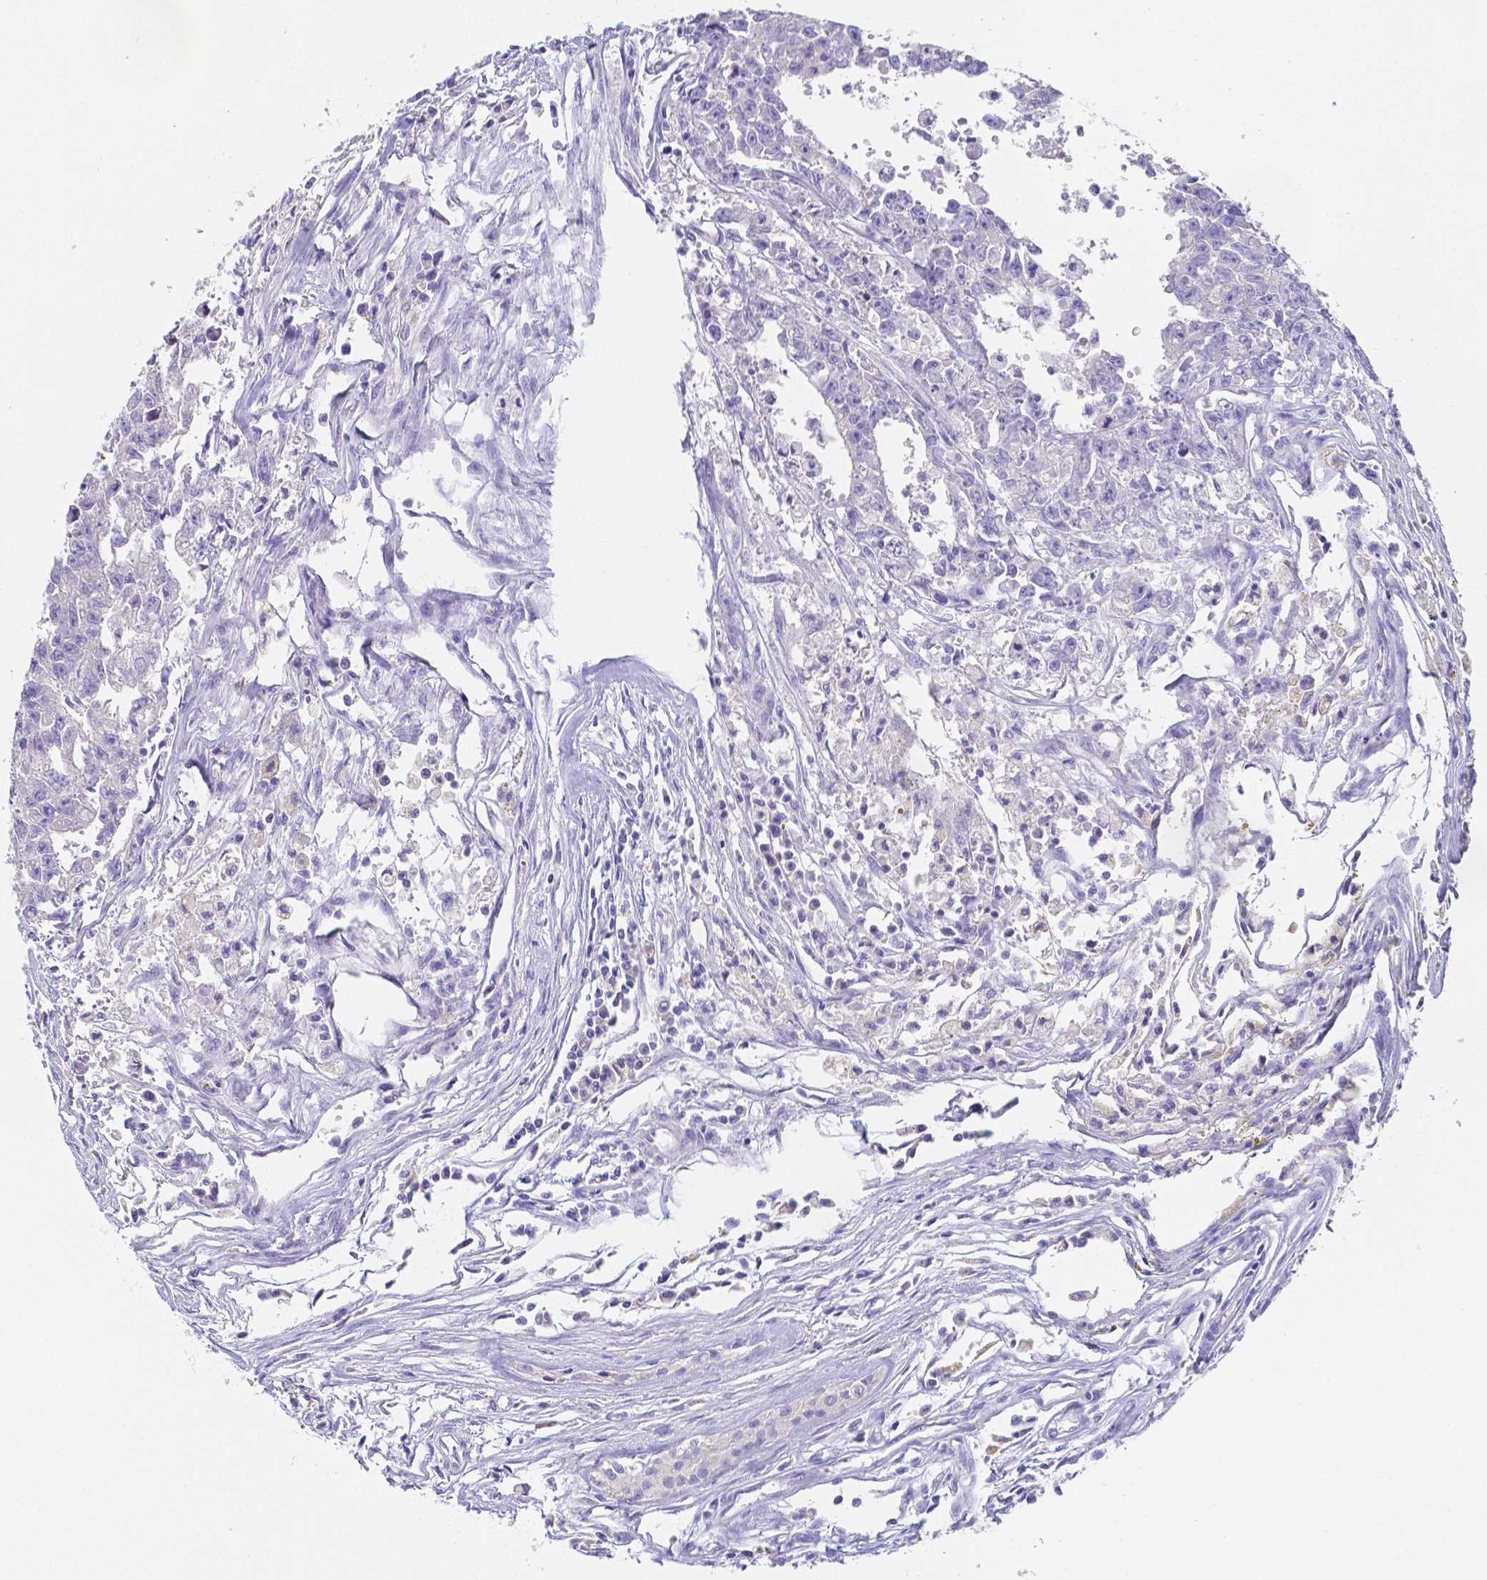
{"staining": {"intensity": "negative", "quantity": "none", "location": "none"}, "tissue": "testis cancer", "cell_type": "Tumor cells", "image_type": "cancer", "snomed": [{"axis": "morphology", "description": "Carcinoma, Embryonal, NOS"}, {"axis": "morphology", "description": "Teratoma, malignant, NOS"}, {"axis": "topography", "description": "Testis"}], "caption": "This is an immunohistochemistry (IHC) photomicrograph of testis cancer (embryonal carcinoma). There is no expression in tumor cells.", "gene": "ZG16B", "patient": {"sex": "male", "age": 24}}